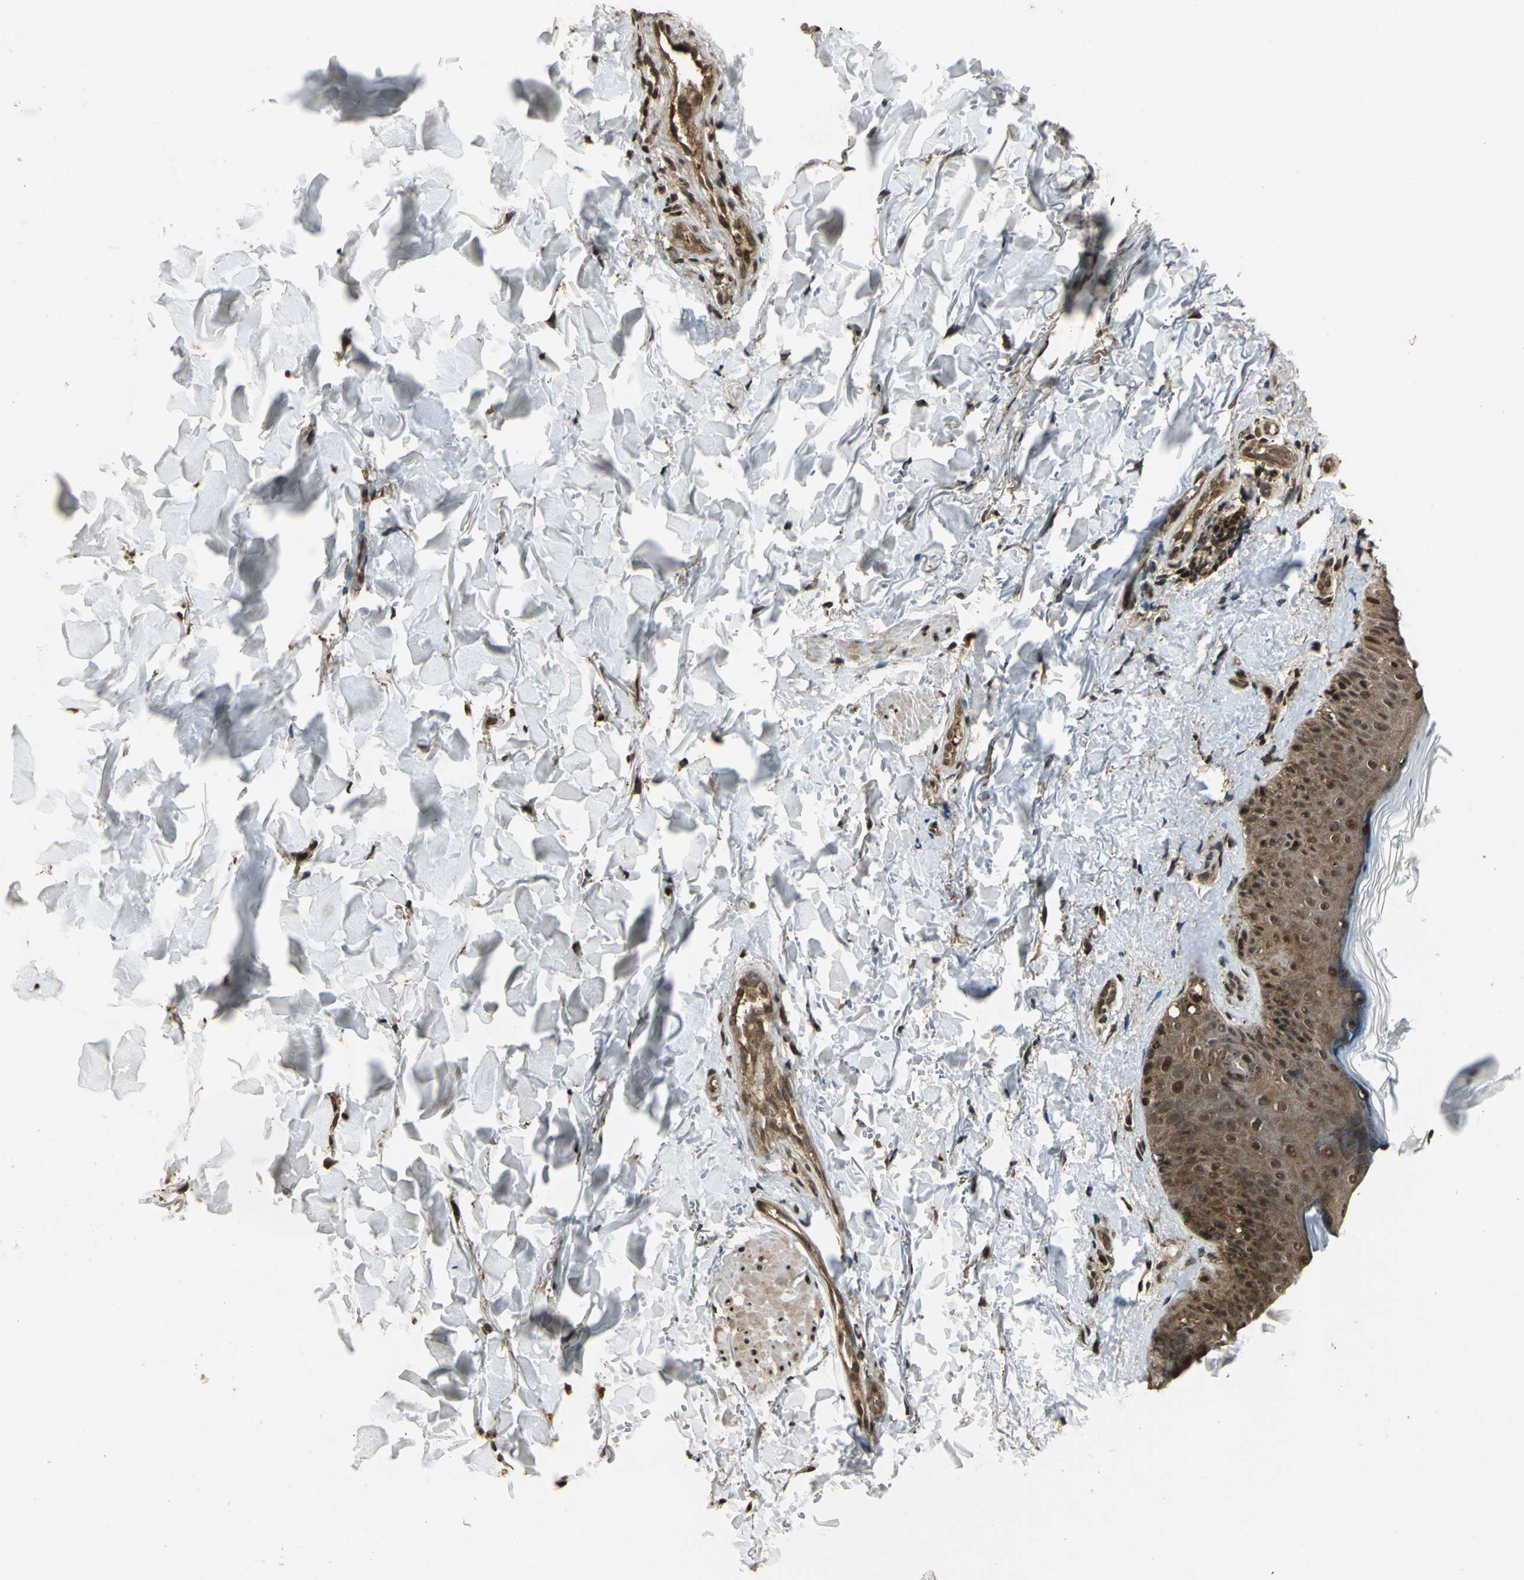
{"staining": {"intensity": "strong", "quantity": ">75%", "location": "cytoplasmic/membranous"}, "tissue": "skin", "cell_type": "Fibroblasts", "image_type": "normal", "snomed": [{"axis": "morphology", "description": "Normal tissue, NOS"}, {"axis": "topography", "description": "Skin"}], "caption": "Strong cytoplasmic/membranous expression for a protein is identified in approximately >75% of fibroblasts of unremarkable skin using immunohistochemistry.", "gene": "PSMC3", "patient": {"sex": "male", "age": 71}}